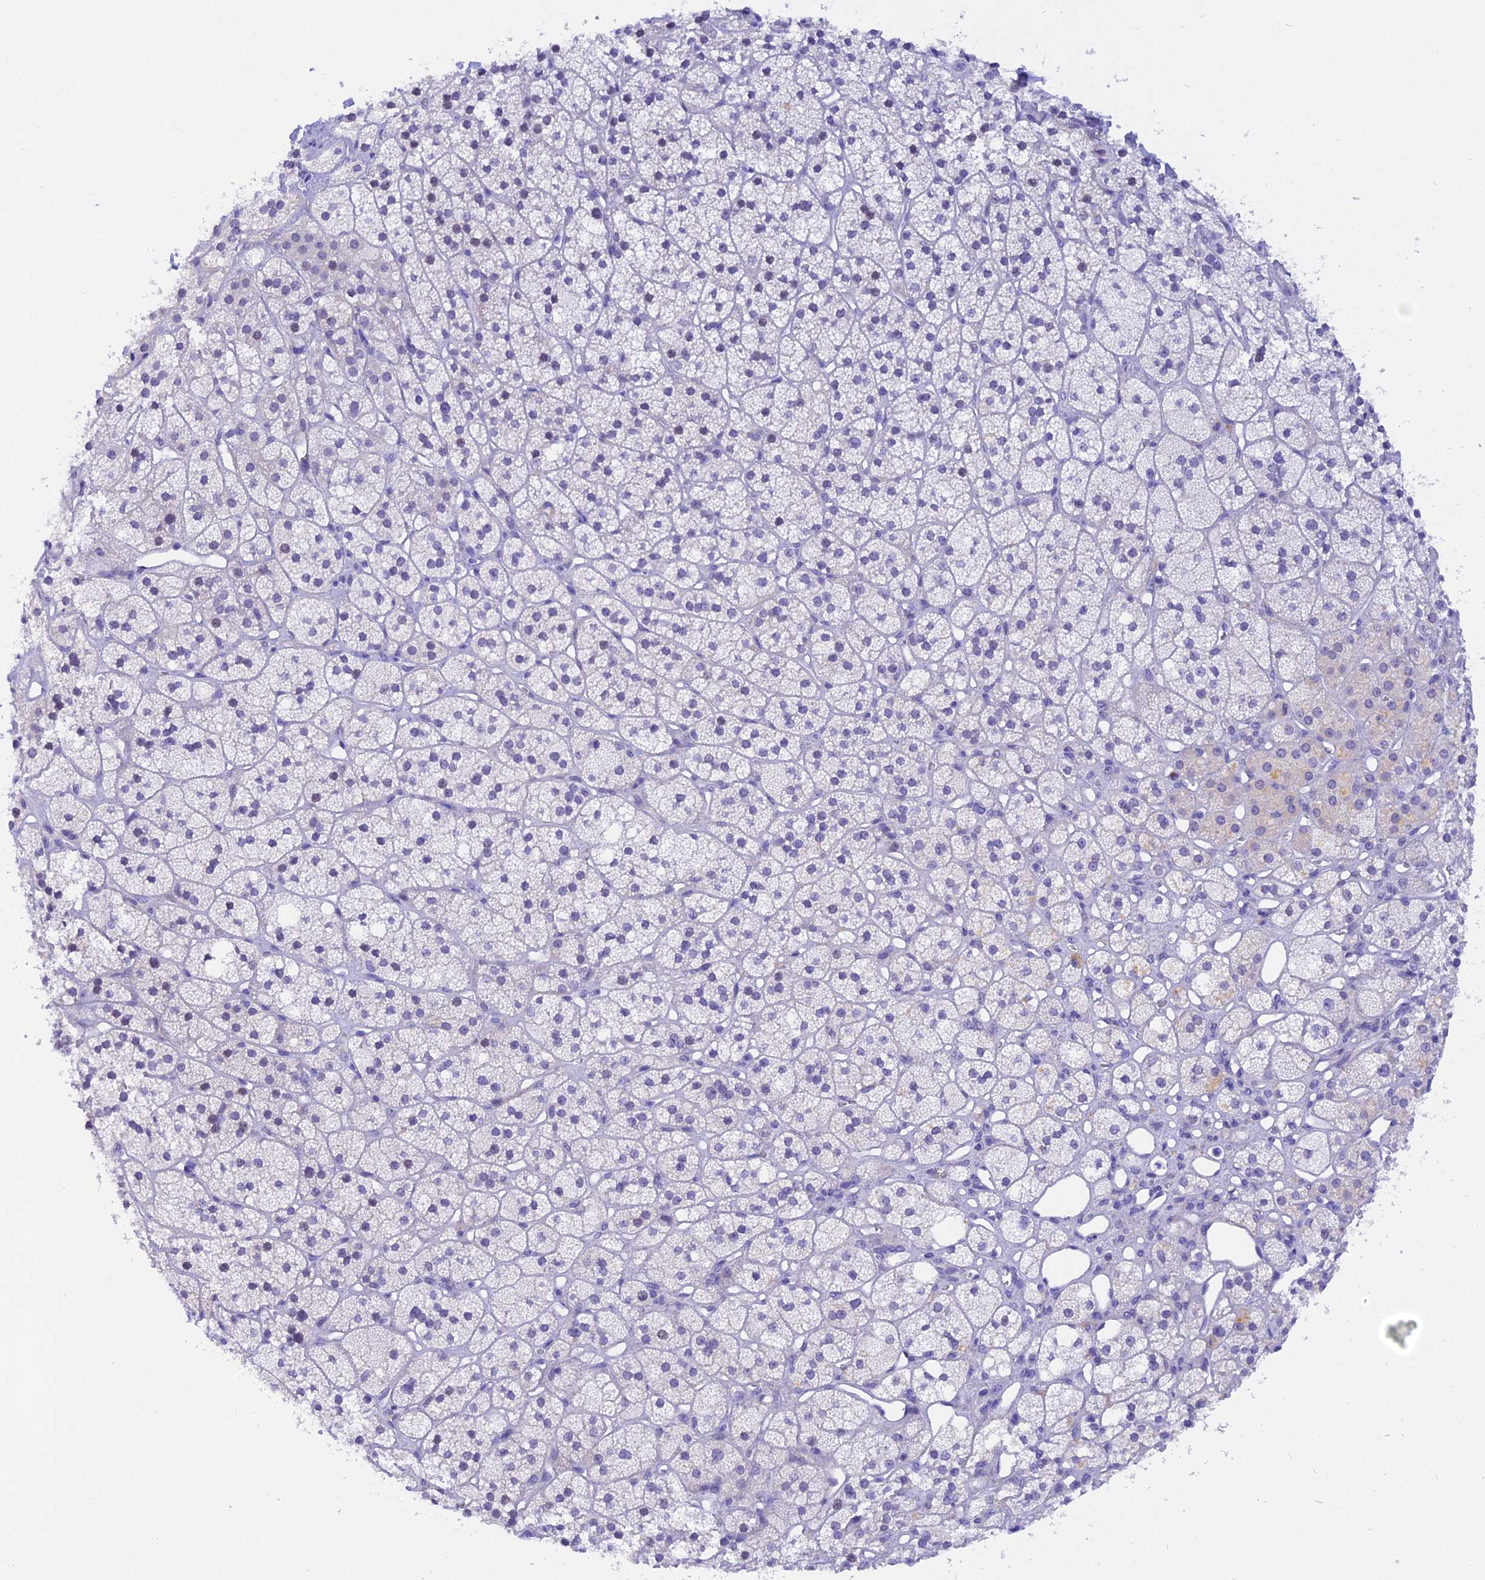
{"staining": {"intensity": "negative", "quantity": "none", "location": "none"}, "tissue": "adrenal gland", "cell_type": "Glandular cells", "image_type": "normal", "snomed": [{"axis": "morphology", "description": "Normal tissue, NOS"}, {"axis": "topography", "description": "Adrenal gland"}], "caption": "A high-resolution micrograph shows immunohistochemistry staining of unremarkable adrenal gland, which reveals no significant staining in glandular cells.", "gene": "COL6A5", "patient": {"sex": "male", "age": 61}}